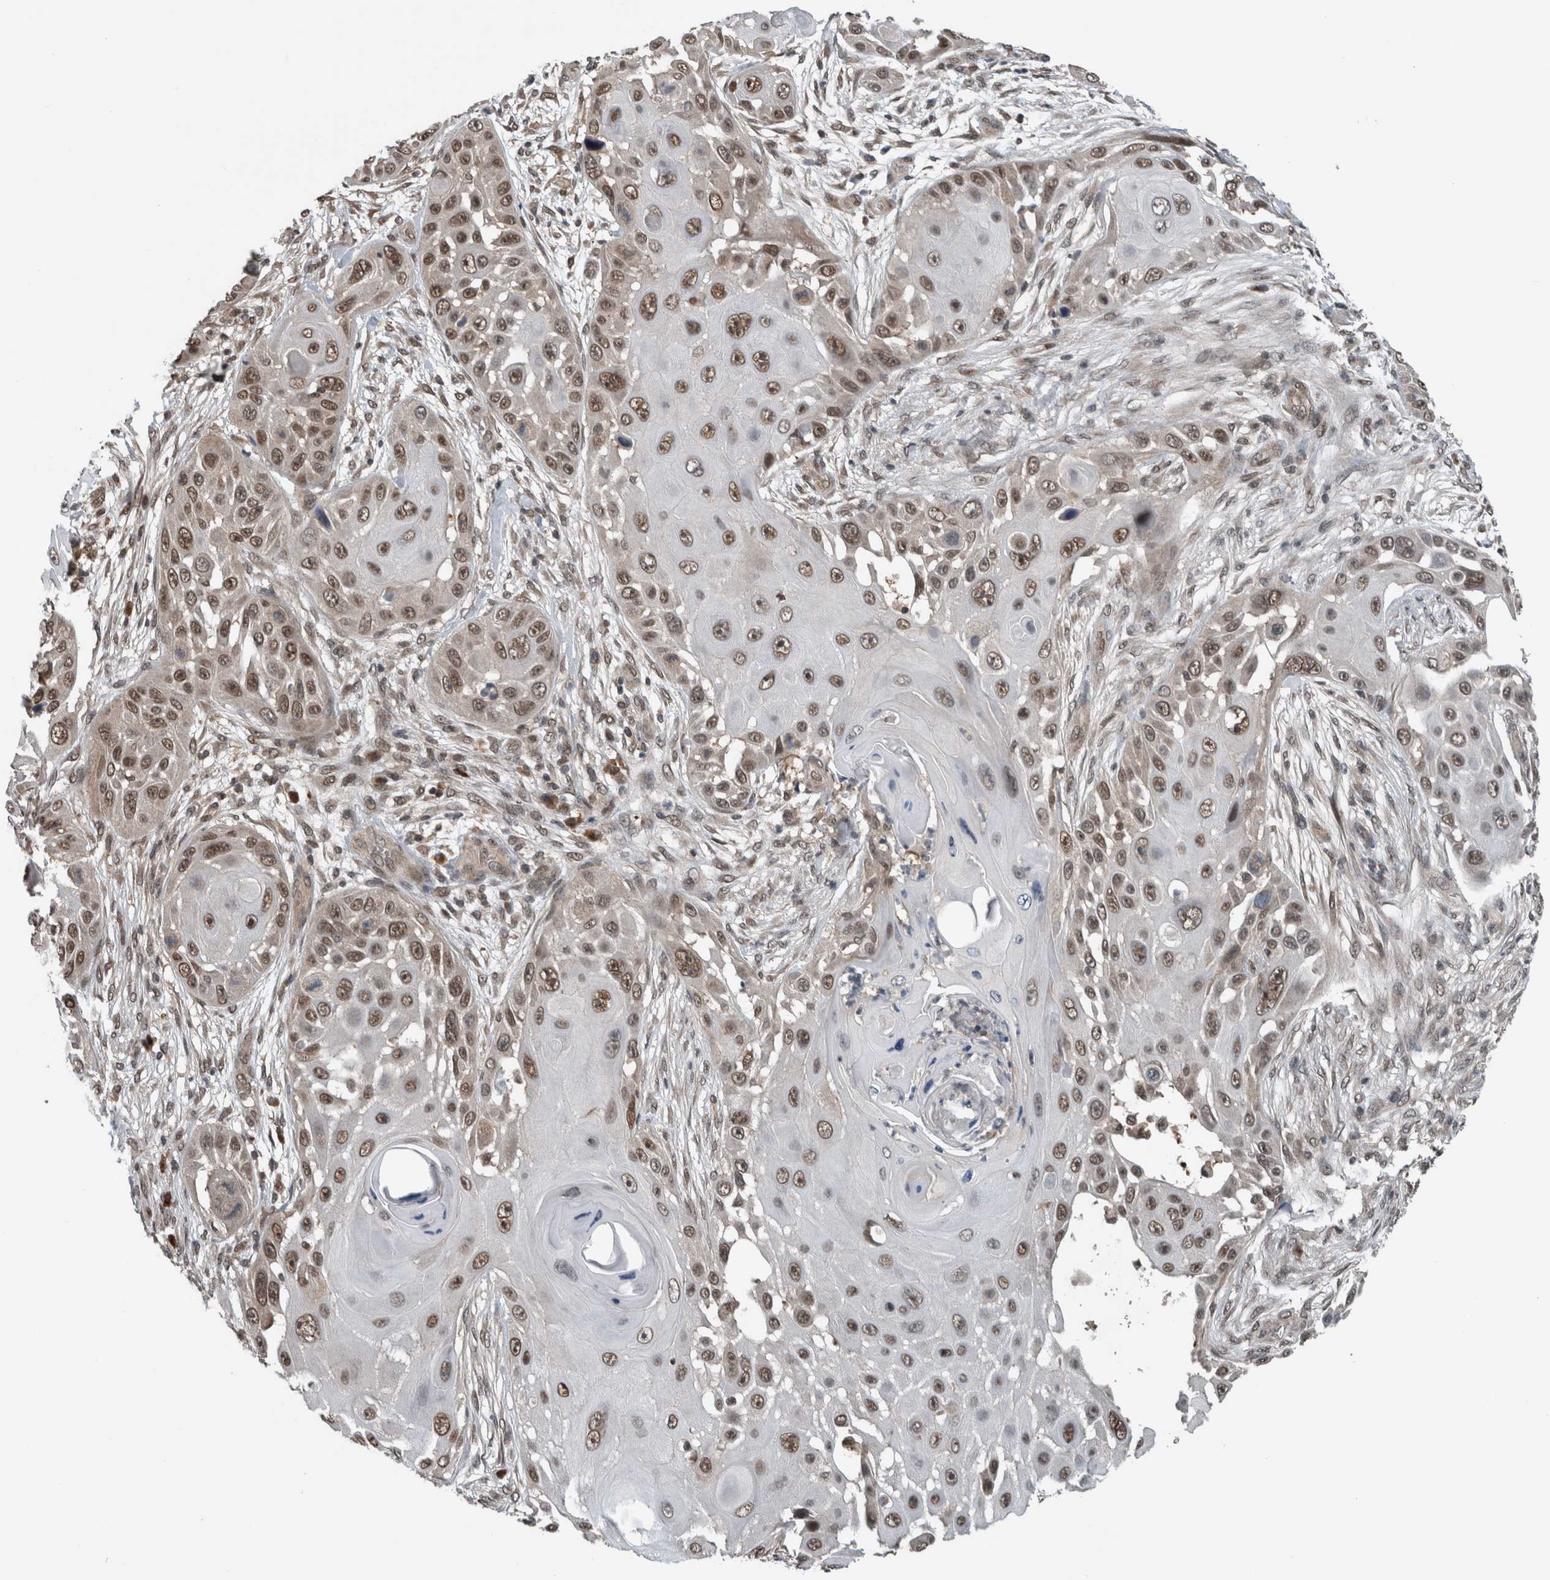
{"staining": {"intensity": "moderate", "quantity": ">75%", "location": "nuclear"}, "tissue": "skin cancer", "cell_type": "Tumor cells", "image_type": "cancer", "snomed": [{"axis": "morphology", "description": "Squamous cell carcinoma, NOS"}, {"axis": "topography", "description": "Skin"}], "caption": "Skin squamous cell carcinoma stained with a protein marker displays moderate staining in tumor cells.", "gene": "SPAG7", "patient": {"sex": "female", "age": 44}}